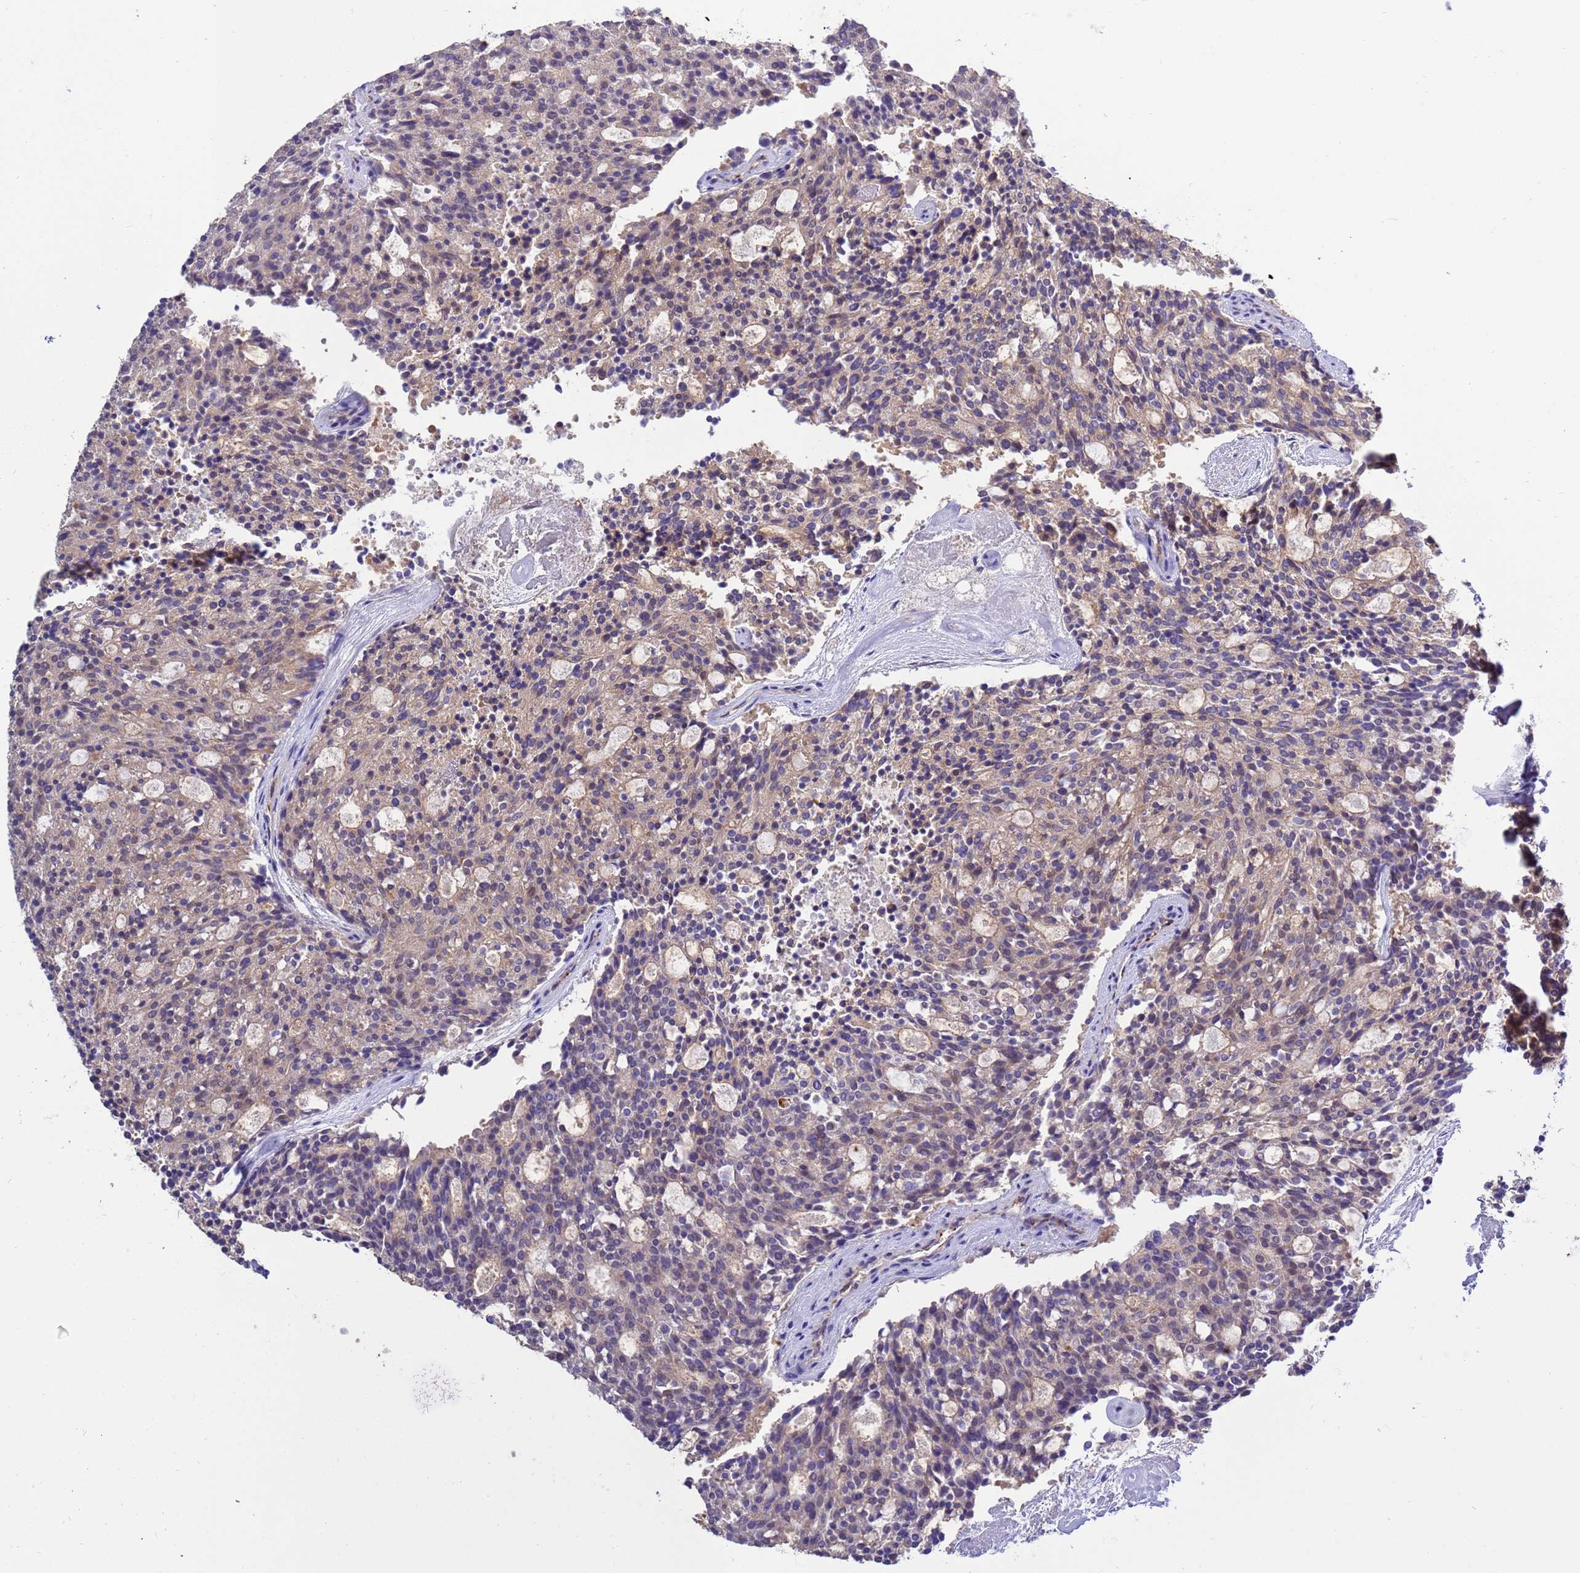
{"staining": {"intensity": "weak", "quantity": "<25%", "location": "cytoplasmic/membranous"}, "tissue": "carcinoid", "cell_type": "Tumor cells", "image_type": "cancer", "snomed": [{"axis": "morphology", "description": "Carcinoid, malignant, NOS"}, {"axis": "topography", "description": "Pancreas"}], "caption": "Immunohistochemical staining of human carcinoid displays no significant positivity in tumor cells. (Stains: DAB (3,3'-diaminobenzidine) IHC with hematoxylin counter stain, Microscopy: brightfield microscopy at high magnification).", "gene": "ANAPC1", "patient": {"sex": "female", "age": 54}}